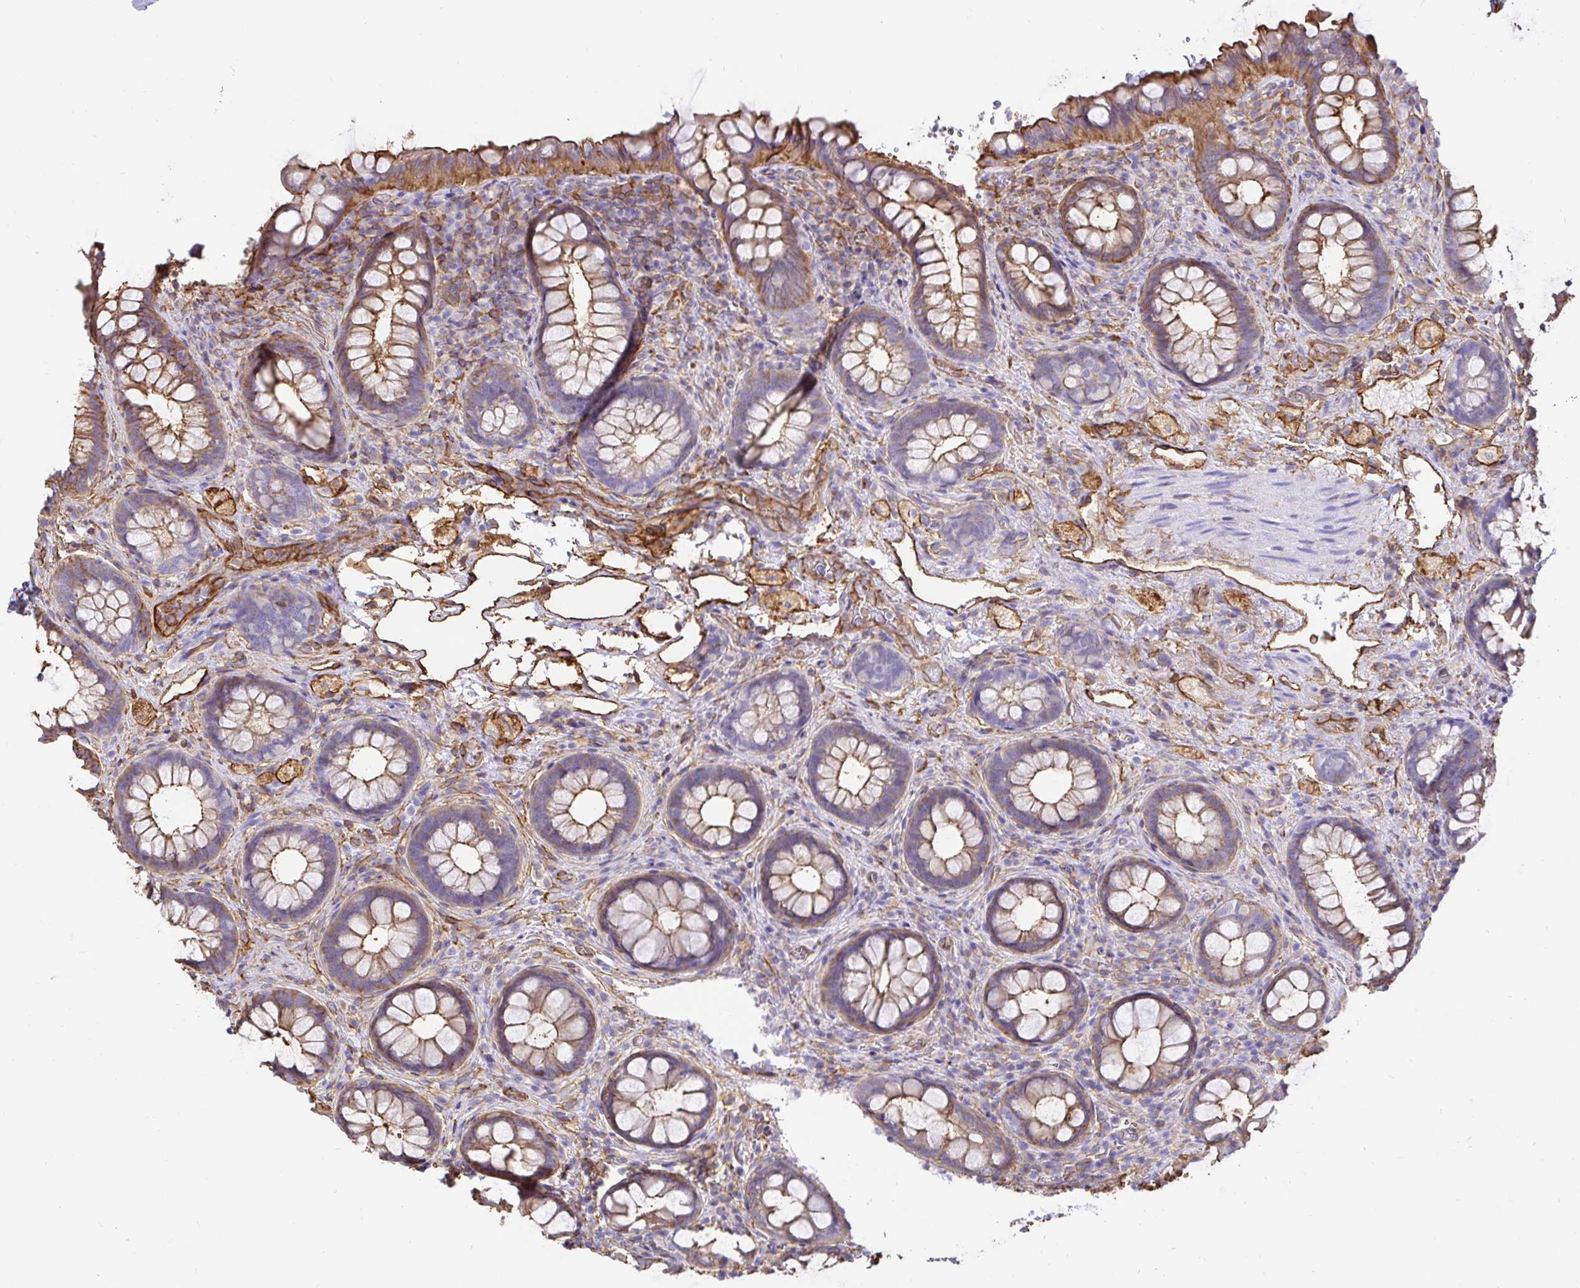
{"staining": {"intensity": "moderate", "quantity": "25%-75%", "location": "cytoplasmic/membranous"}, "tissue": "rectum", "cell_type": "Glandular cells", "image_type": "normal", "snomed": [{"axis": "morphology", "description": "Normal tissue, NOS"}, {"axis": "topography", "description": "Rectum"}], "caption": "This photomicrograph displays immunohistochemistry staining of unremarkable human rectum, with medium moderate cytoplasmic/membranous staining in approximately 25%-75% of glandular cells.", "gene": "ANXA2", "patient": {"sex": "female", "age": 69}}